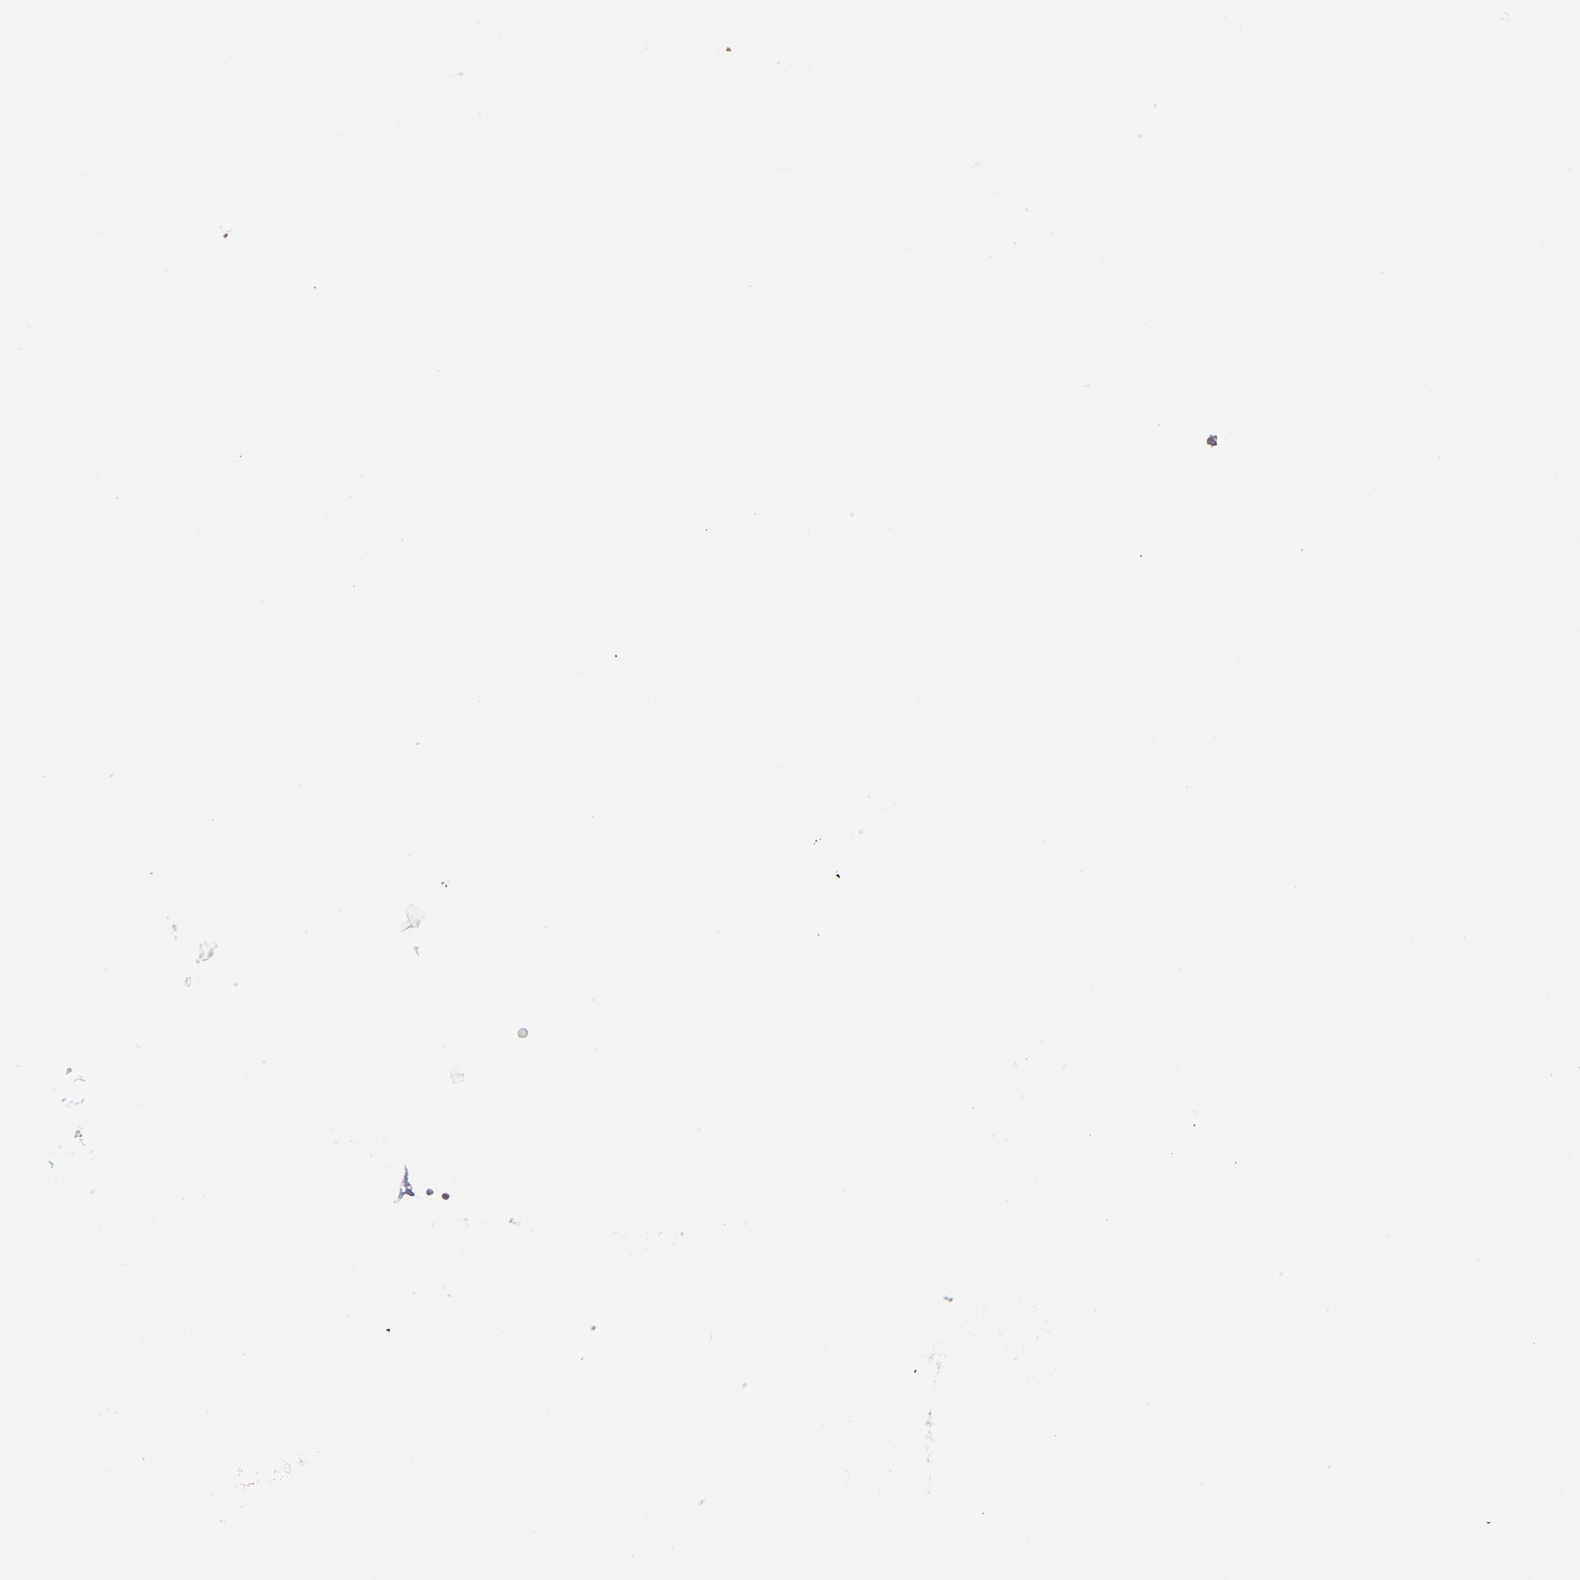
{"staining": {"intensity": "weak", "quantity": ">75%", "location": "cytoplasmic/membranous"}, "tissue": "kidney", "cell_type": "Cells in glomeruli", "image_type": "normal", "snomed": [{"axis": "morphology", "description": "Normal tissue, NOS"}, {"axis": "topography", "description": "Kidney"}], "caption": "Benign kidney was stained to show a protein in brown. There is low levels of weak cytoplasmic/membranous expression in approximately >75% of cells in glomeruli. The protein is stained brown, and the nuclei are stained in blue (DAB (3,3'-diaminobenzidine) IHC with brightfield microscopy, high magnification).", "gene": "CASP1", "patient": {"sex": "male", "age": 7}}